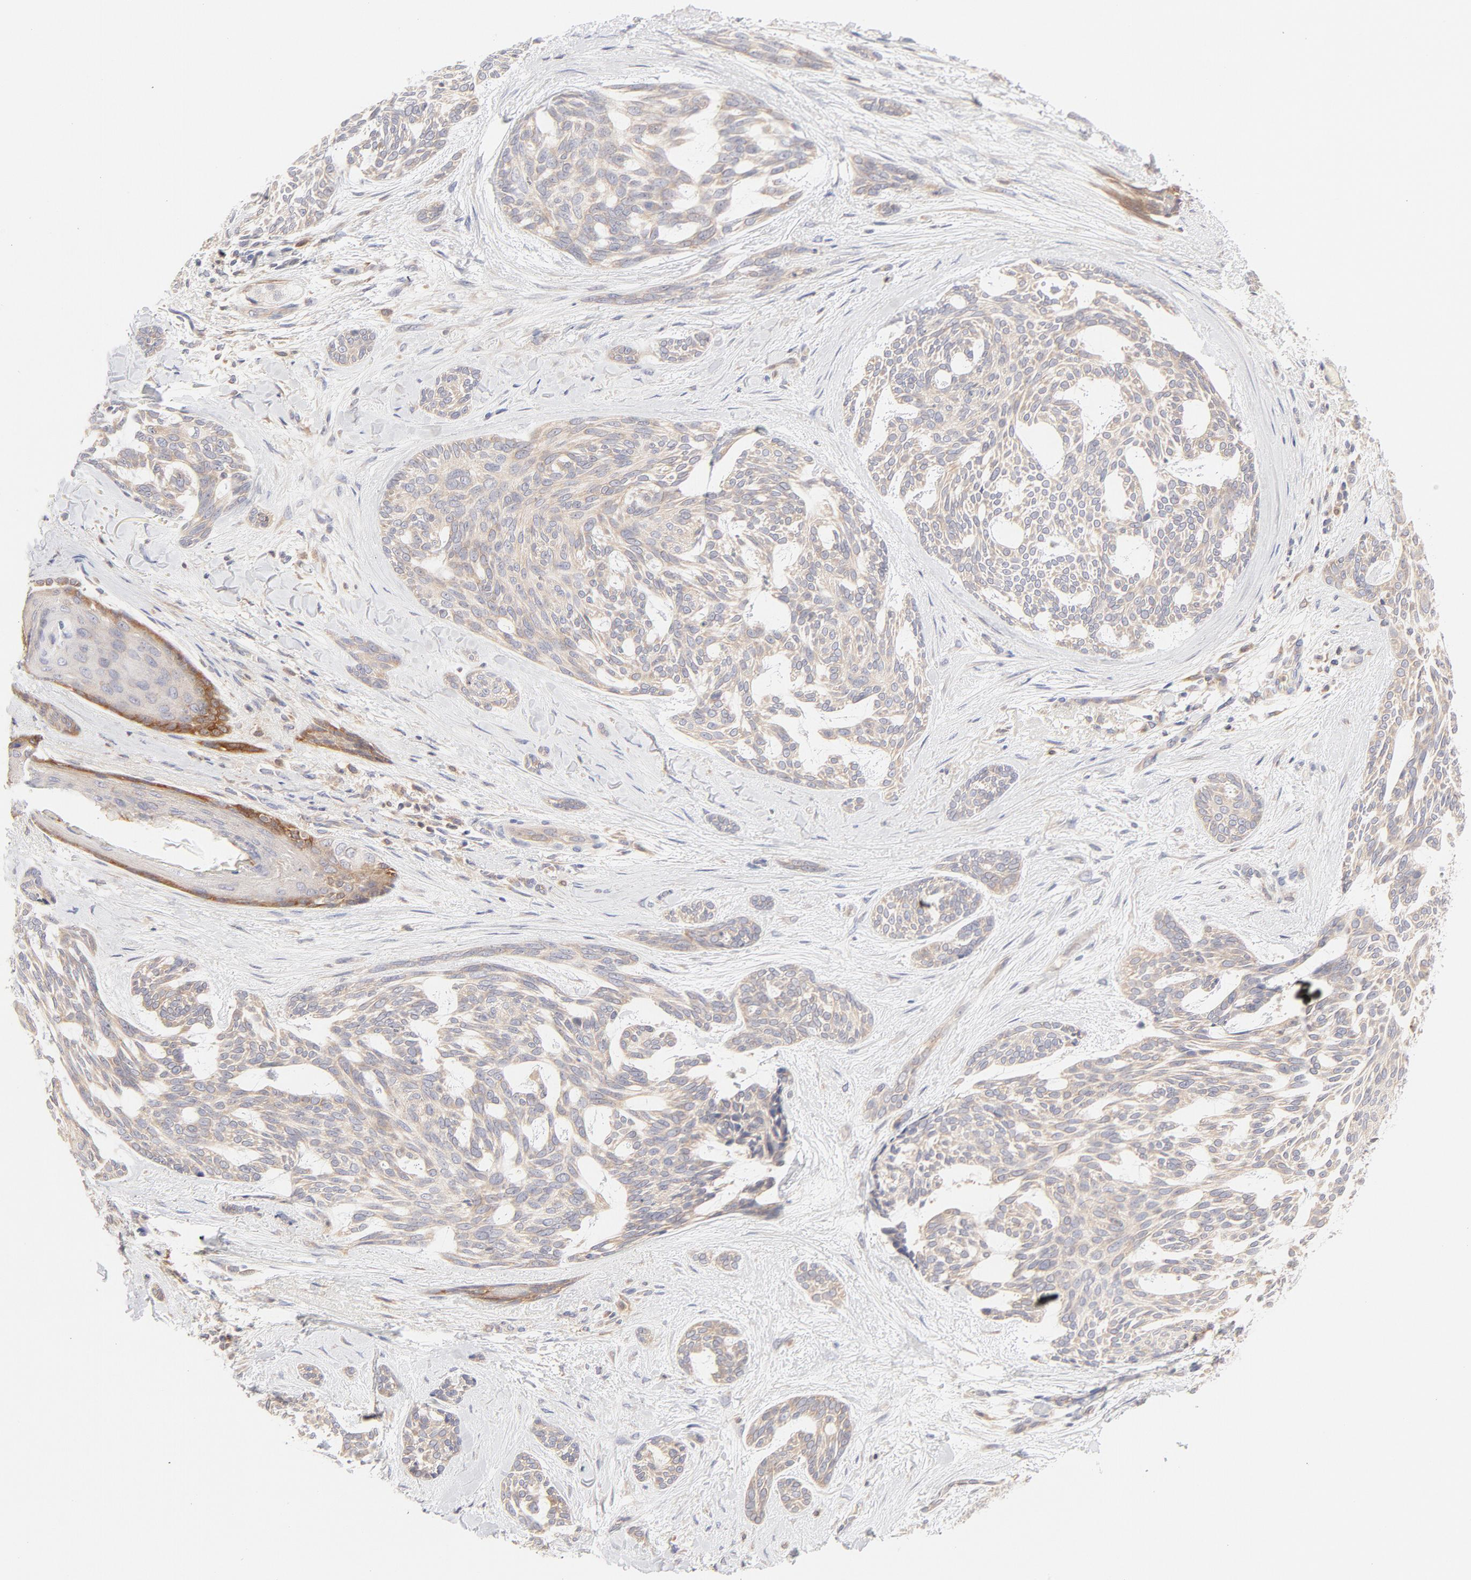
{"staining": {"intensity": "moderate", "quantity": ">75%", "location": "cytoplasmic/membranous"}, "tissue": "skin cancer", "cell_type": "Tumor cells", "image_type": "cancer", "snomed": [{"axis": "morphology", "description": "Normal tissue, NOS"}, {"axis": "morphology", "description": "Basal cell carcinoma"}, {"axis": "topography", "description": "Skin"}], "caption": "Basal cell carcinoma (skin) stained with DAB (3,3'-diaminobenzidine) immunohistochemistry shows medium levels of moderate cytoplasmic/membranous positivity in approximately >75% of tumor cells.", "gene": "RPS6KA1", "patient": {"sex": "female", "age": 71}}